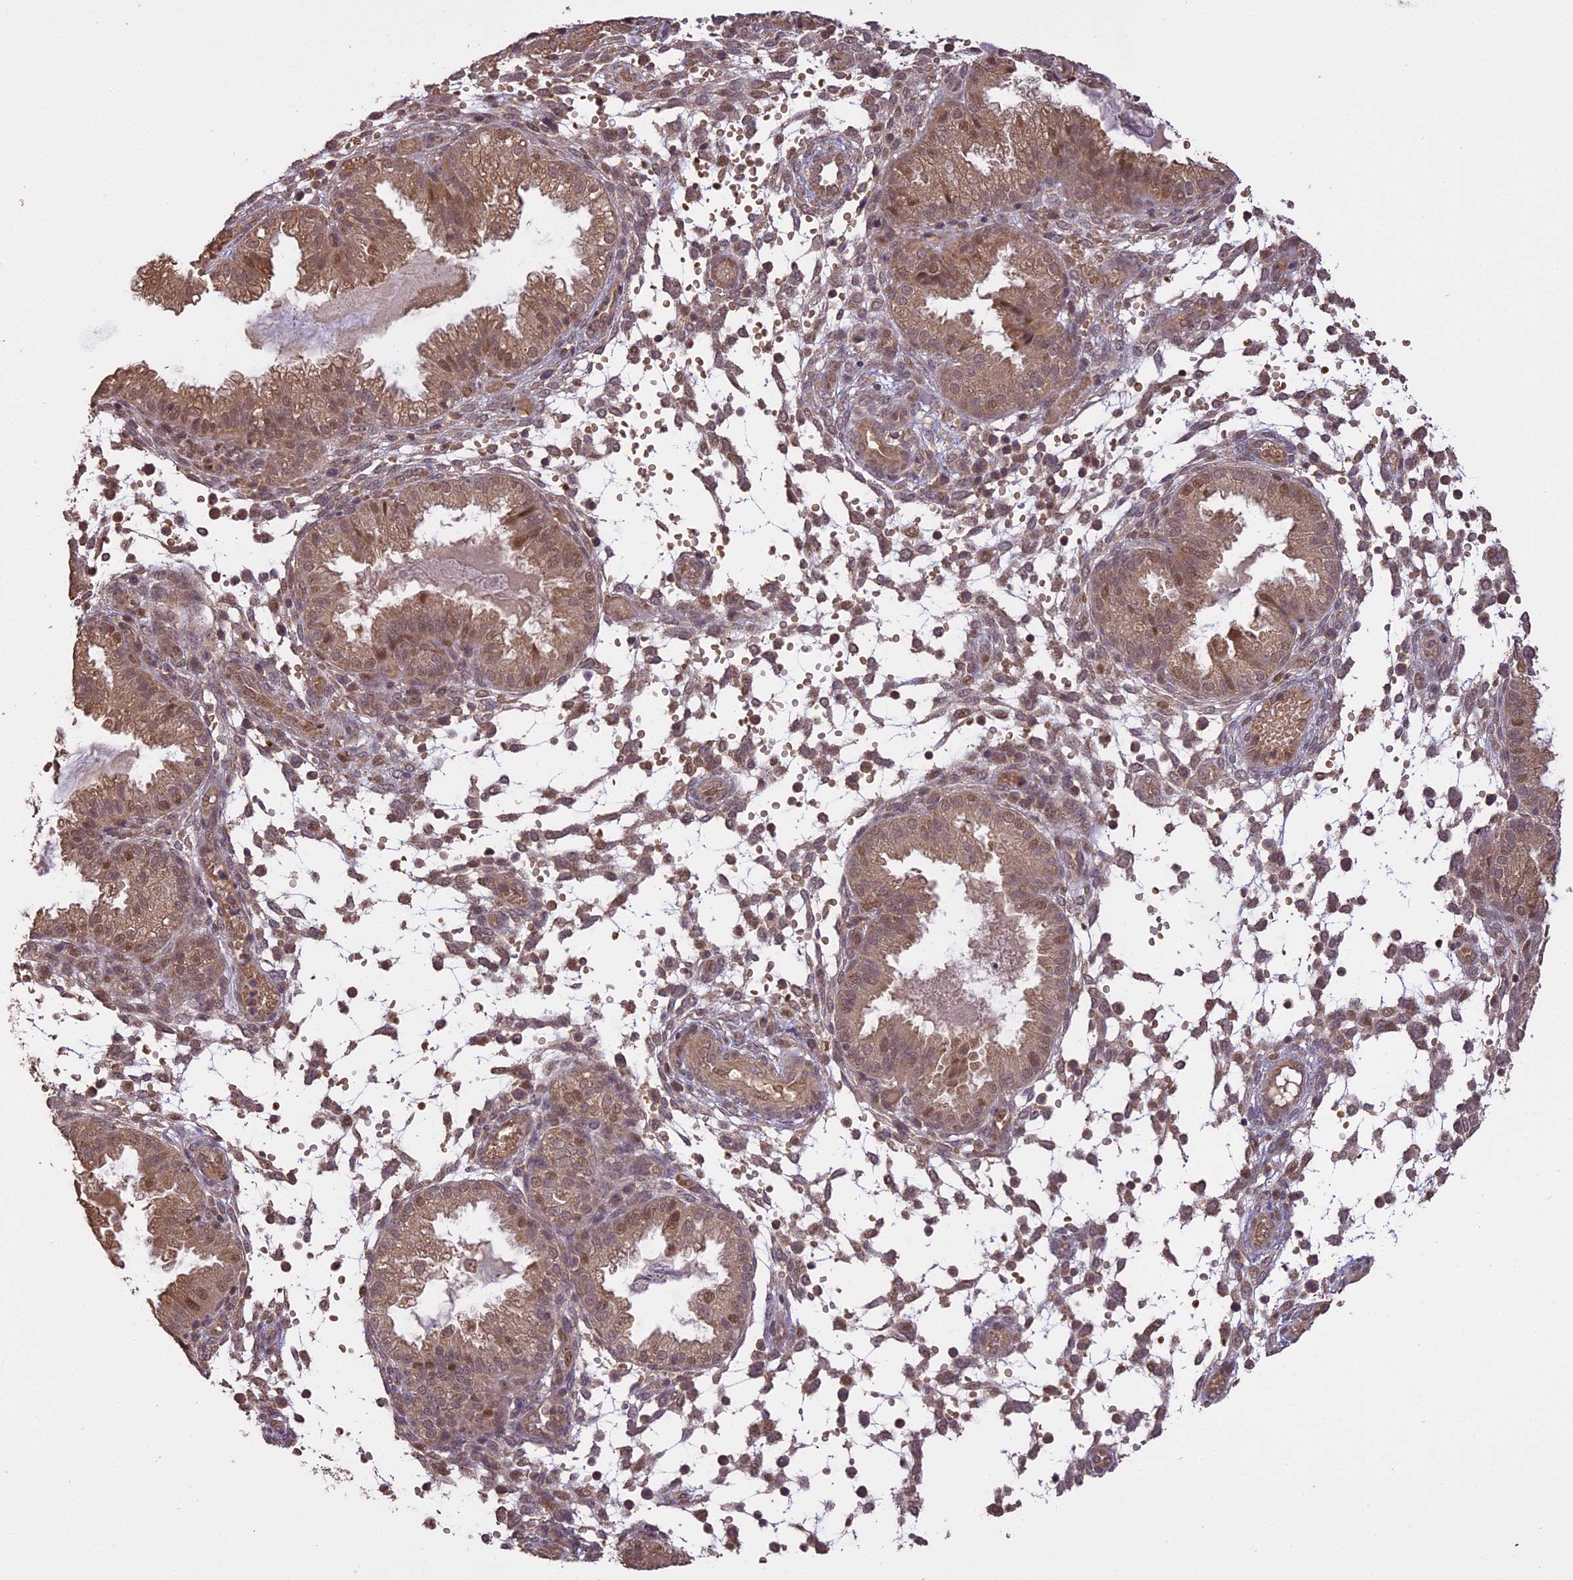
{"staining": {"intensity": "moderate", "quantity": "25%-75%", "location": "cytoplasmic/membranous"}, "tissue": "endometrium", "cell_type": "Cells in endometrial stroma", "image_type": "normal", "snomed": [{"axis": "morphology", "description": "Normal tissue, NOS"}, {"axis": "topography", "description": "Endometrium"}], "caption": "High-magnification brightfield microscopy of unremarkable endometrium stained with DAB (3,3'-diaminobenzidine) (brown) and counterstained with hematoxylin (blue). cells in endometrial stroma exhibit moderate cytoplasmic/membranous staining is appreciated in about25%-75% of cells. (IHC, brightfield microscopy, high magnification).", "gene": "TIGD7", "patient": {"sex": "female", "age": 33}}